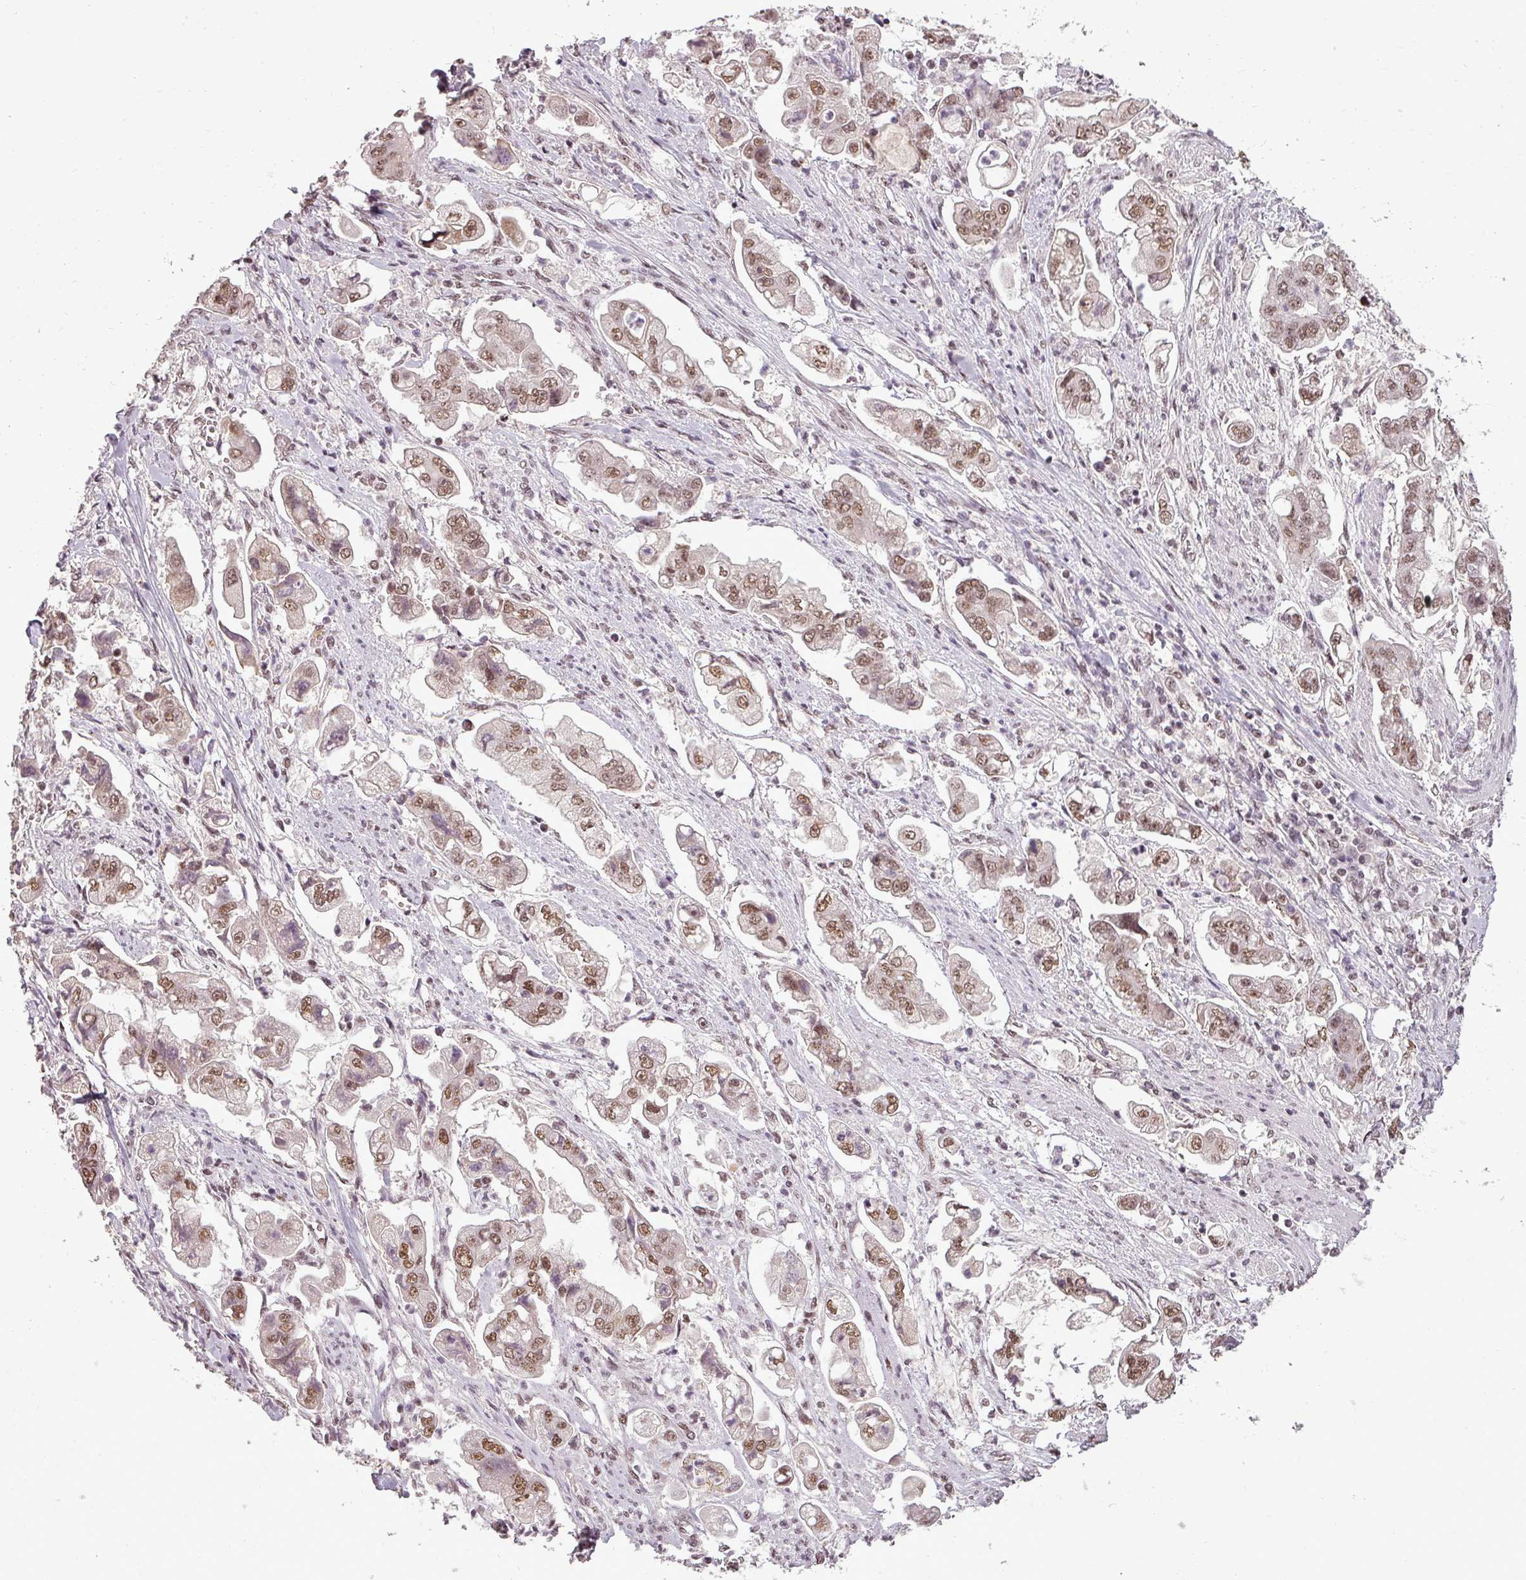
{"staining": {"intensity": "moderate", "quantity": ">75%", "location": "nuclear"}, "tissue": "stomach cancer", "cell_type": "Tumor cells", "image_type": "cancer", "snomed": [{"axis": "morphology", "description": "Adenocarcinoma, NOS"}, {"axis": "topography", "description": "Stomach"}], "caption": "Immunohistochemistry image of neoplastic tissue: stomach adenocarcinoma stained using IHC shows medium levels of moderate protein expression localized specifically in the nuclear of tumor cells, appearing as a nuclear brown color.", "gene": "BCAS3", "patient": {"sex": "male", "age": 62}}